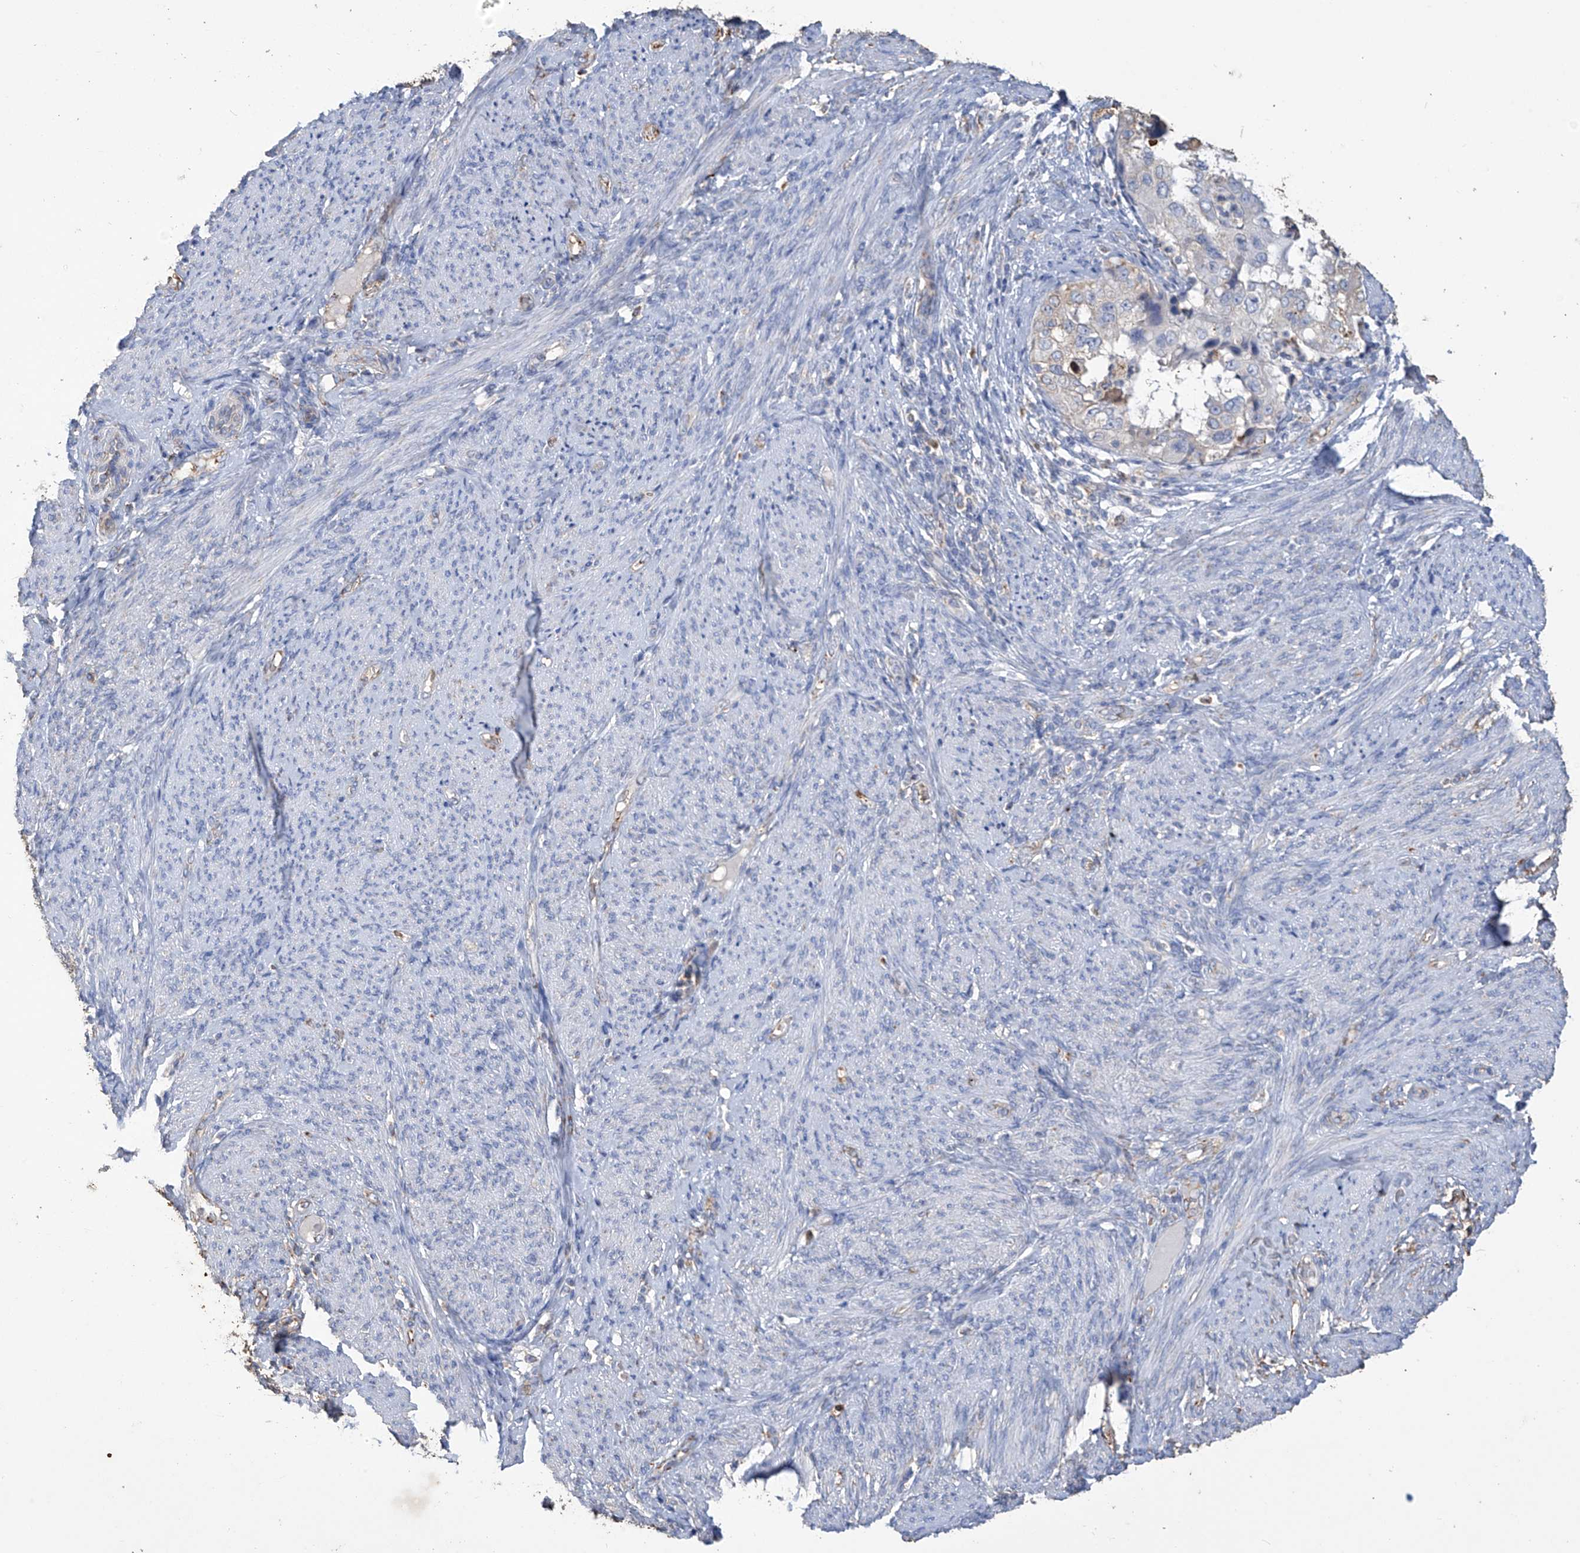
{"staining": {"intensity": "negative", "quantity": "none", "location": "none"}, "tissue": "endometrial cancer", "cell_type": "Tumor cells", "image_type": "cancer", "snomed": [{"axis": "morphology", "description": "Adenocarcinoma, NOS"}, {"axis": "topography", "description": "Endometrium"}], "caption": "An immunohistochemistry (IHC) histopathology image of endometrial cancer is shown. There is no staining in tumor cells of endometrial cancer.", "gene": "OGT", "patient": {"sex": "female", "age": 85}}